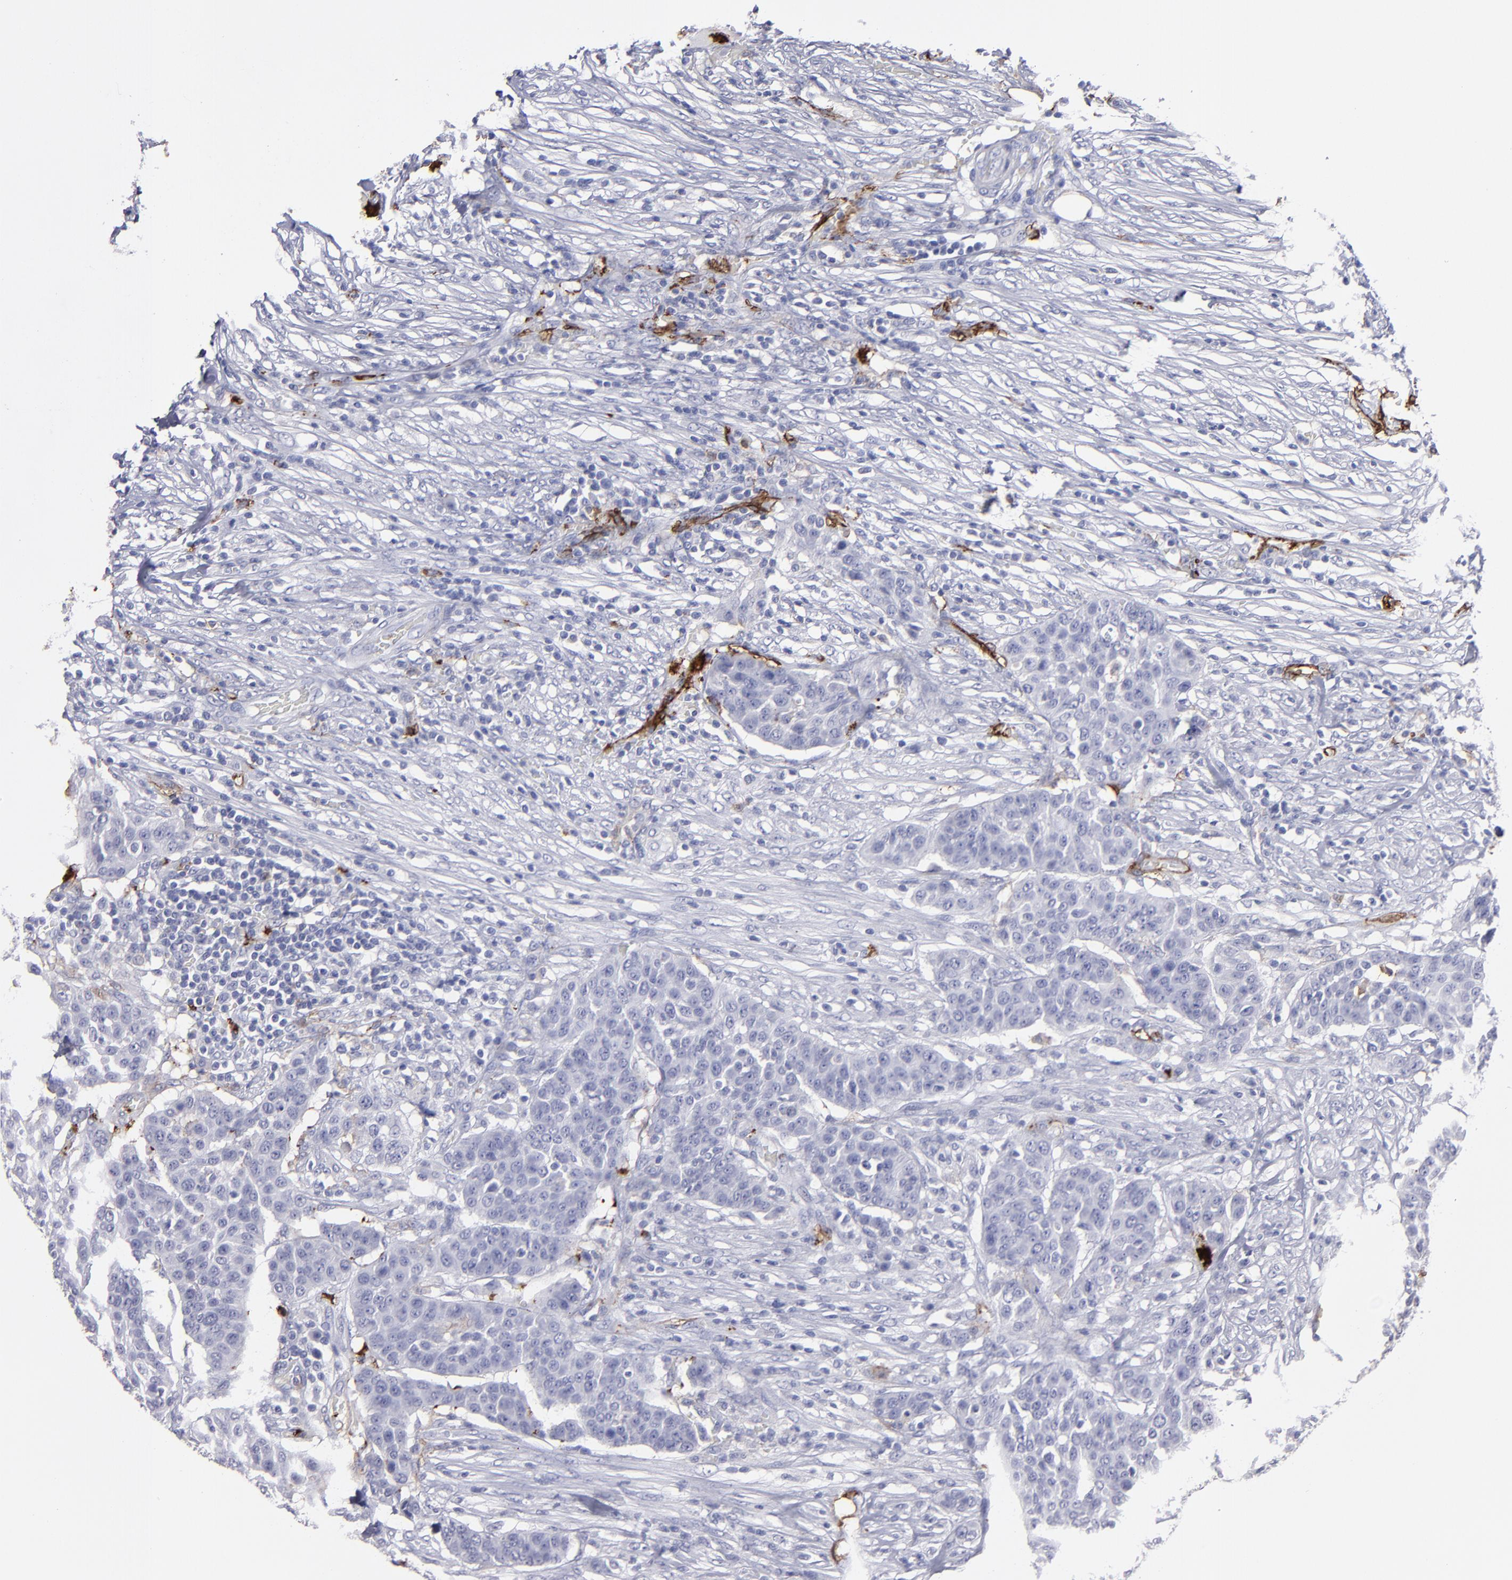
{"staining": {"intensity": "negative", "quantity": "none", "location": "none"}, "tissue": "urothelial cancer", "cell_type": "Tumor cells", "image_type": "cancer", "snomed": [{"axis": "morphology", "description": "Urothelial carcinoma, High grade"}, {"axis": "topography", "description": "Urinary bladder"}], "caption": "High power microscopy histopathology image of an immunohistochemistry (IHC) histopathology image of urothelial carcinoma (high-grade), revealing no significant expression in tumor cells.", "gene": "CD36", "patient": {"sex": "male", "age": 74}}